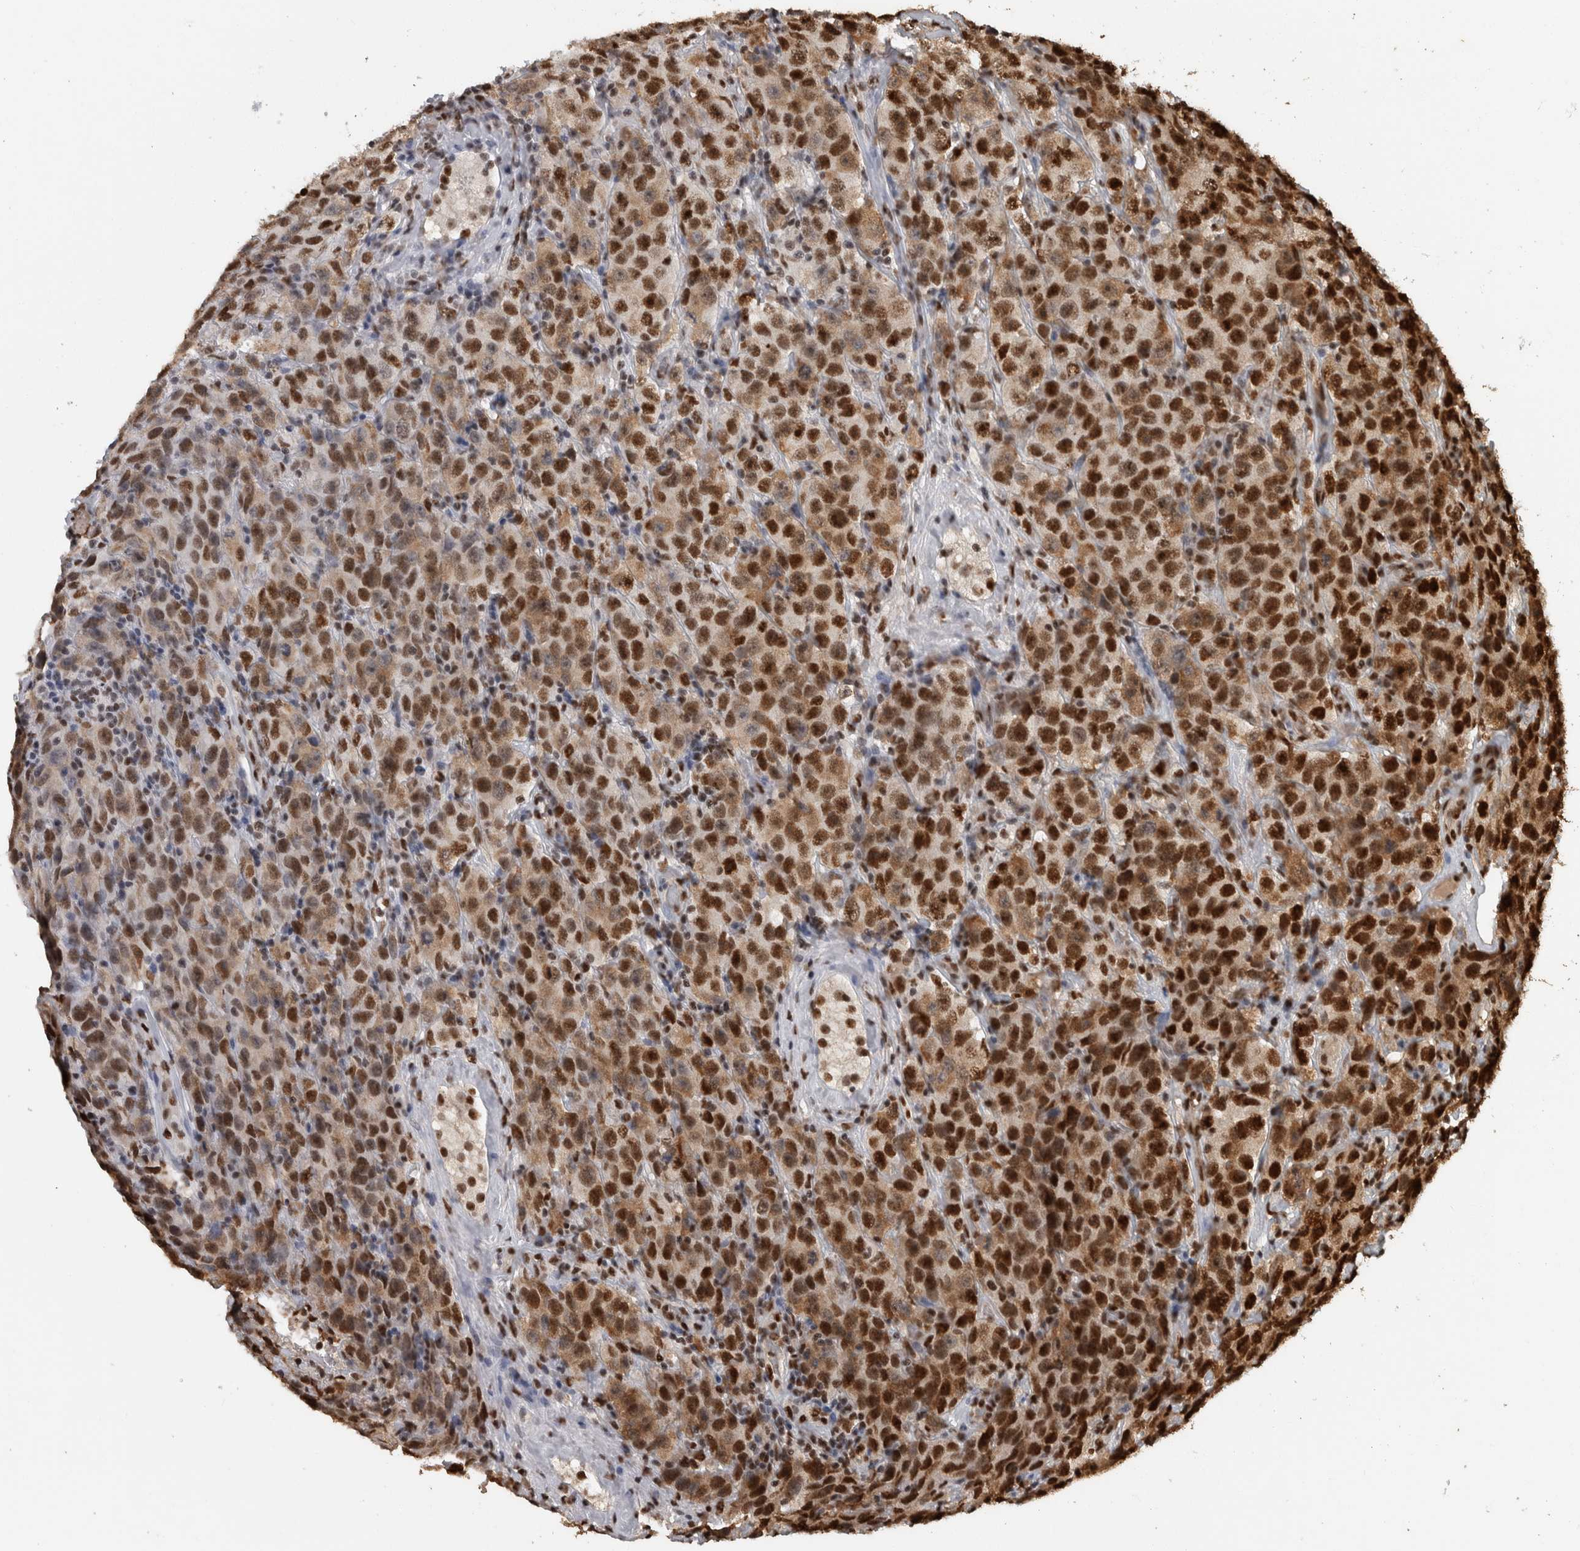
{"staining": {"intensity": "strong", "quantity": "25%-75%", "location": "nuclear"}, "tissue": "testis cancer", "cell_type": "Tumor cells", "image_type": "cancer", "snomed": [{"axis": "morphology", "description": "Seminoma, NOS"}, {"axis": "topography", "description": "Testis"}], "caption": "An image of human testis seminoma stained for a protein demonstrates strong nuclear brown staining in tumor cells.", "gene": "RAD50", "patient": {"sex": "male", "age": 52}}